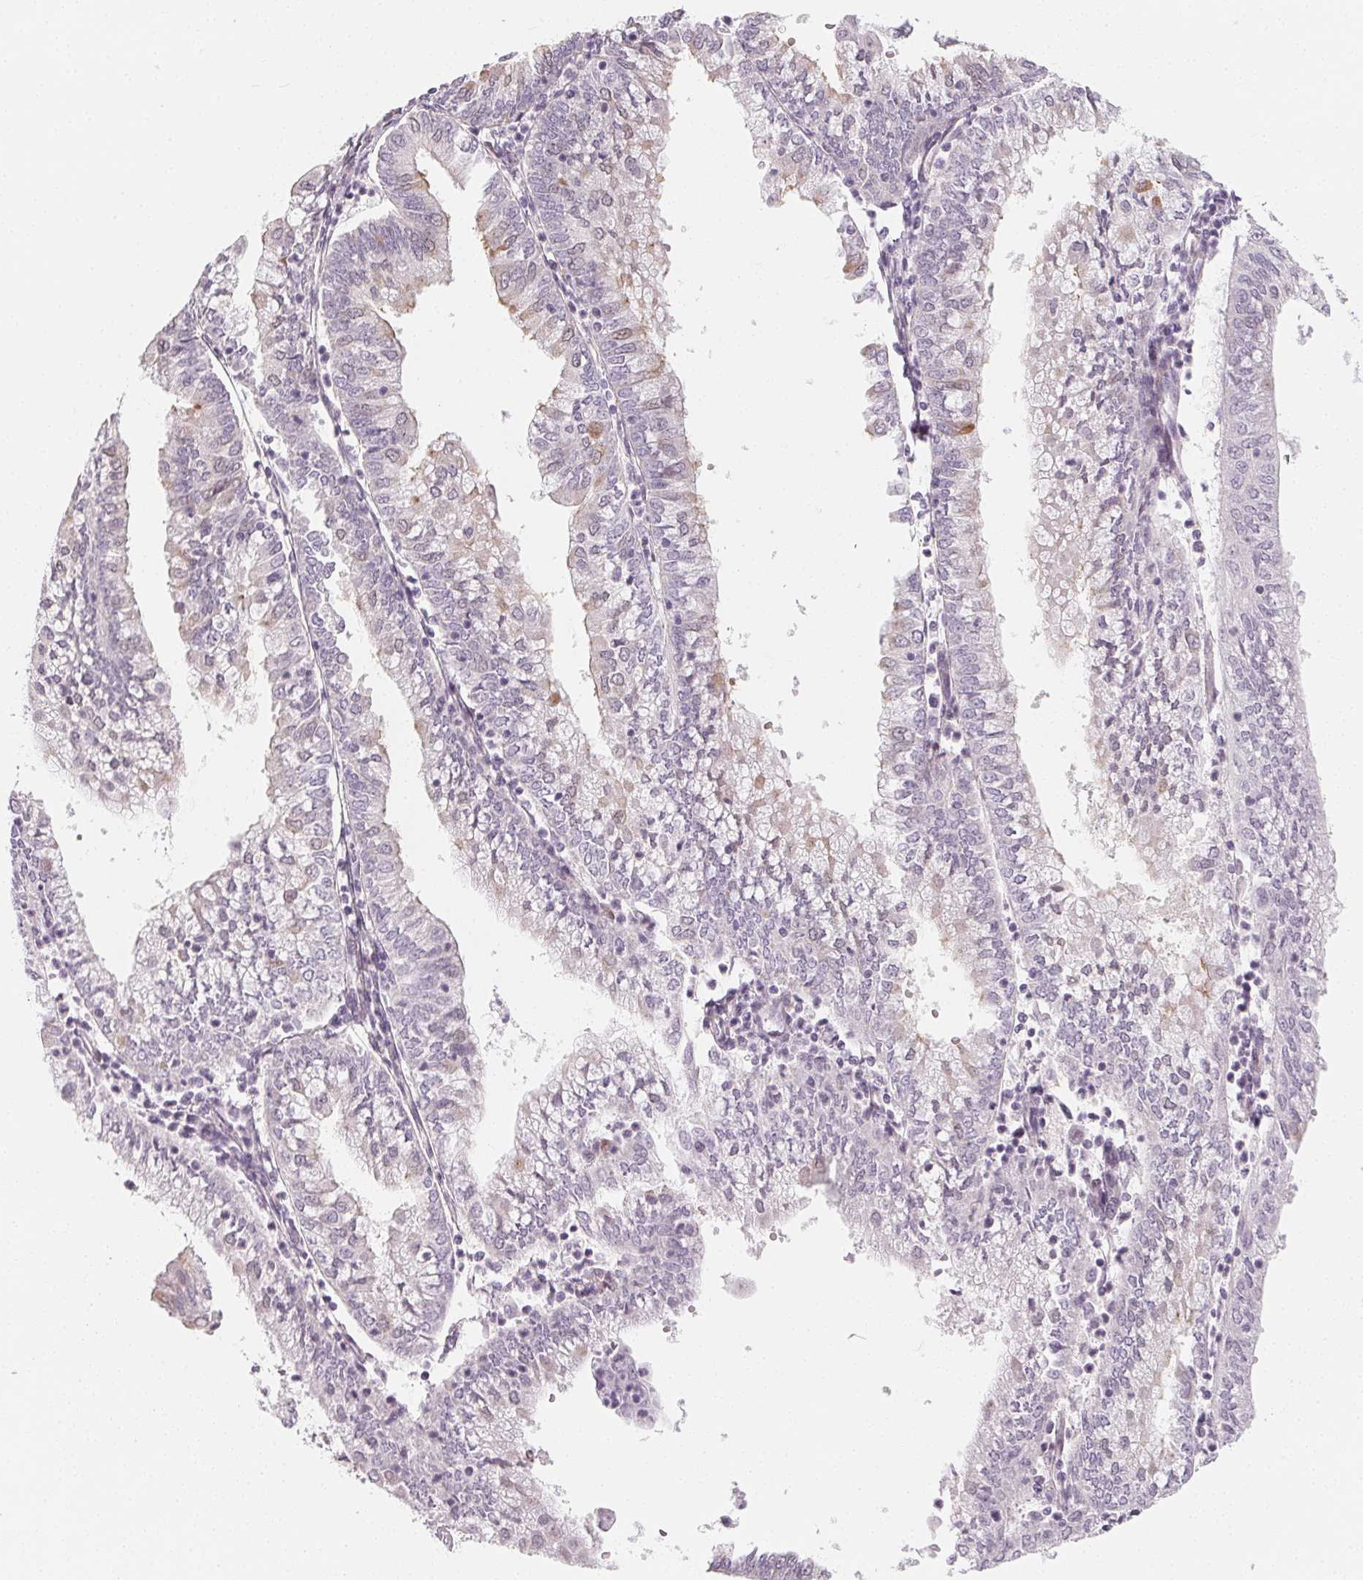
{"staining": {"intensity": "negative", "quantity": "none", "location": "none"}, "tissue": "endometrial cancer", "cell_type": "Tumor cells", "image_type": "cancer", "snomed": [{"axis": "morphology", "description": "Adenocarcinoma, NOS"}, {"axis": "topography", "description": "Endometrium"}], "caption": "Immunohistochemical staining of endometrial cancer (adenocarcinoma) reveals no significant positivity in tumor cells.", "gene": "CCDC96", "patient": {"sex": "female", "age": 55}}